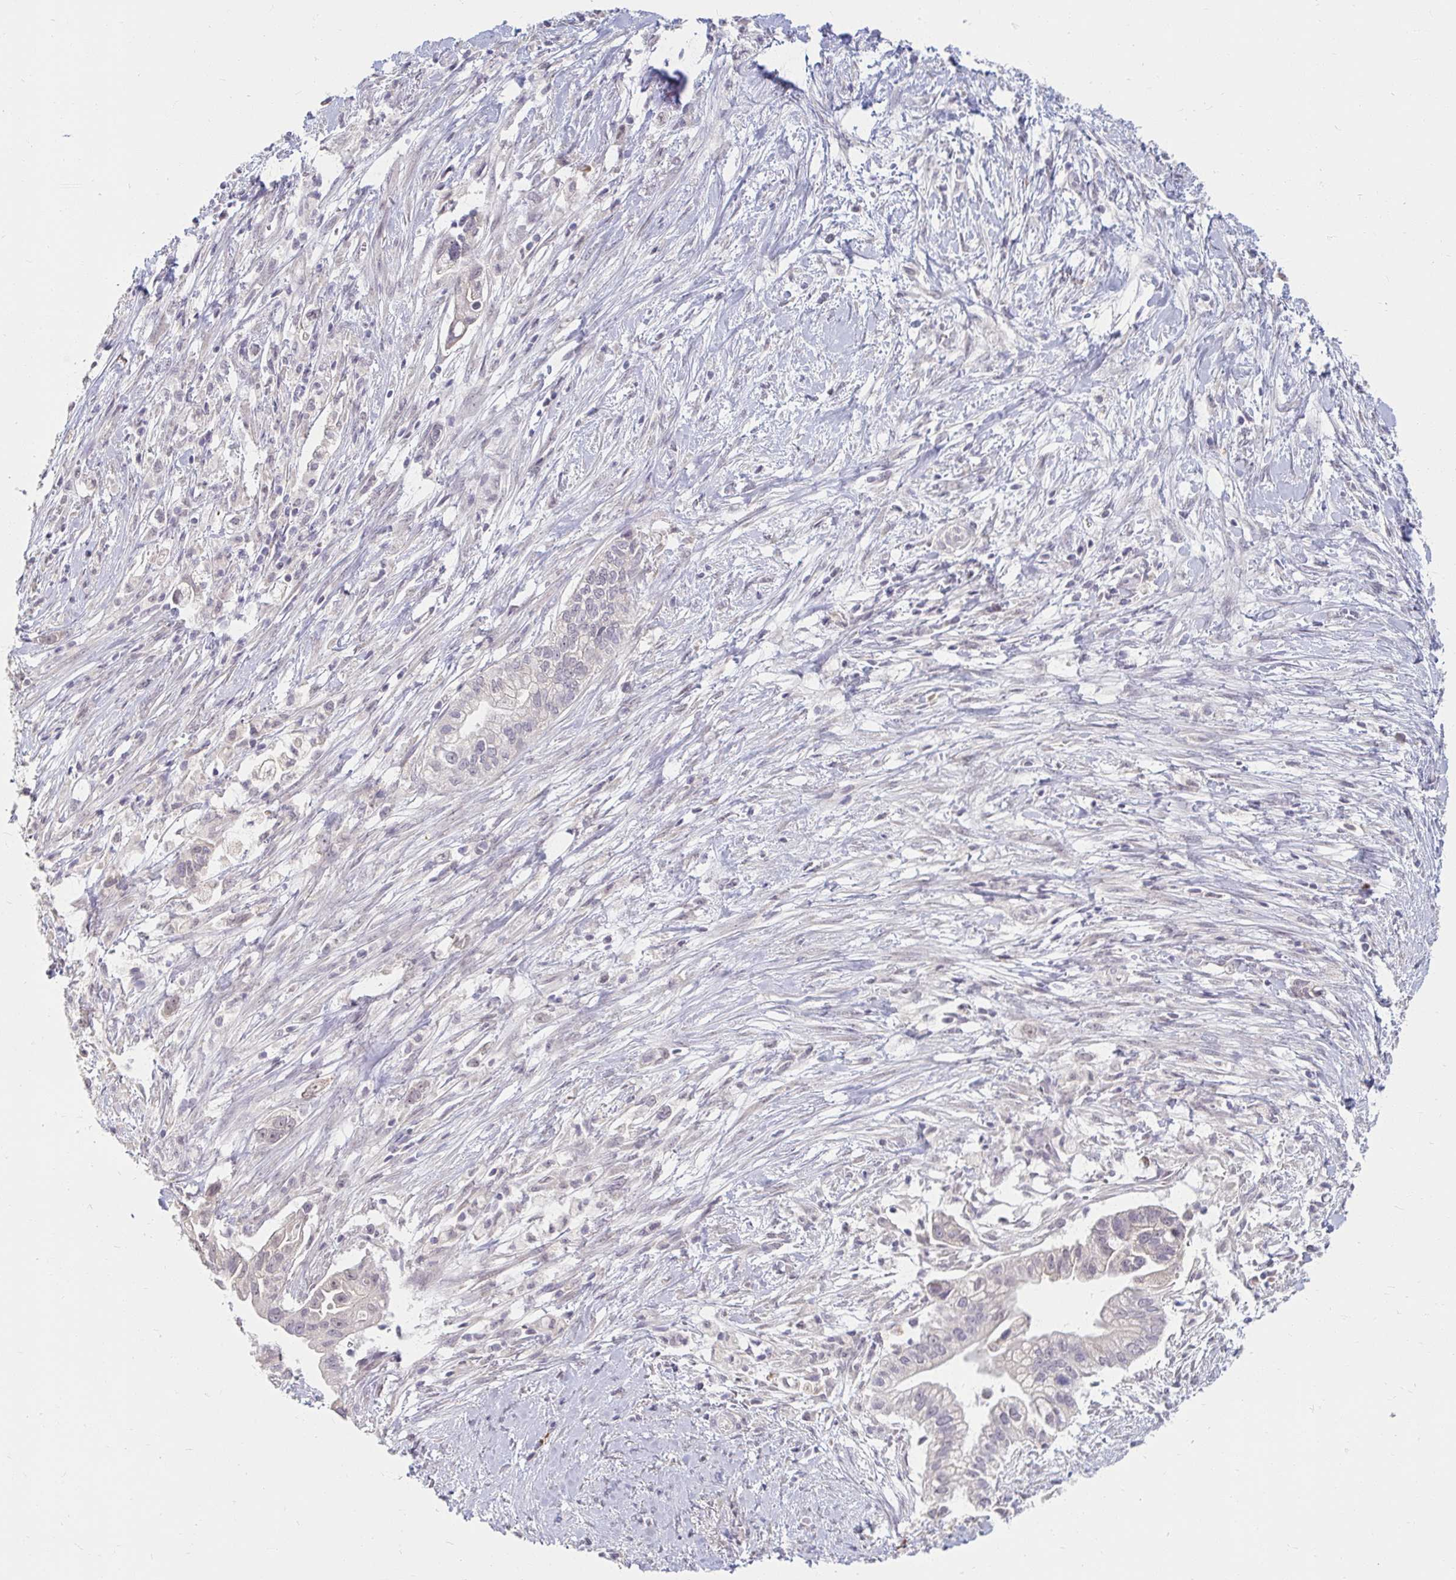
{"staining": {"intensity": "negative", "quantity": "none", "location": "none"}, "tissue": "pancreatic cancer", "cell_type": "Tumor cells", "image_type": "cancer", "snomed": [{"axis": "morphology", "description": "Adenocarcinoma, NOS"}, {"axis": "topography", "description": "Pancreas"}], "caption": "Tumor cells show no significant protein expression in pancreatic cancer.", "gene": "DDN", "patient": {"sex": "male", "age": 70}}